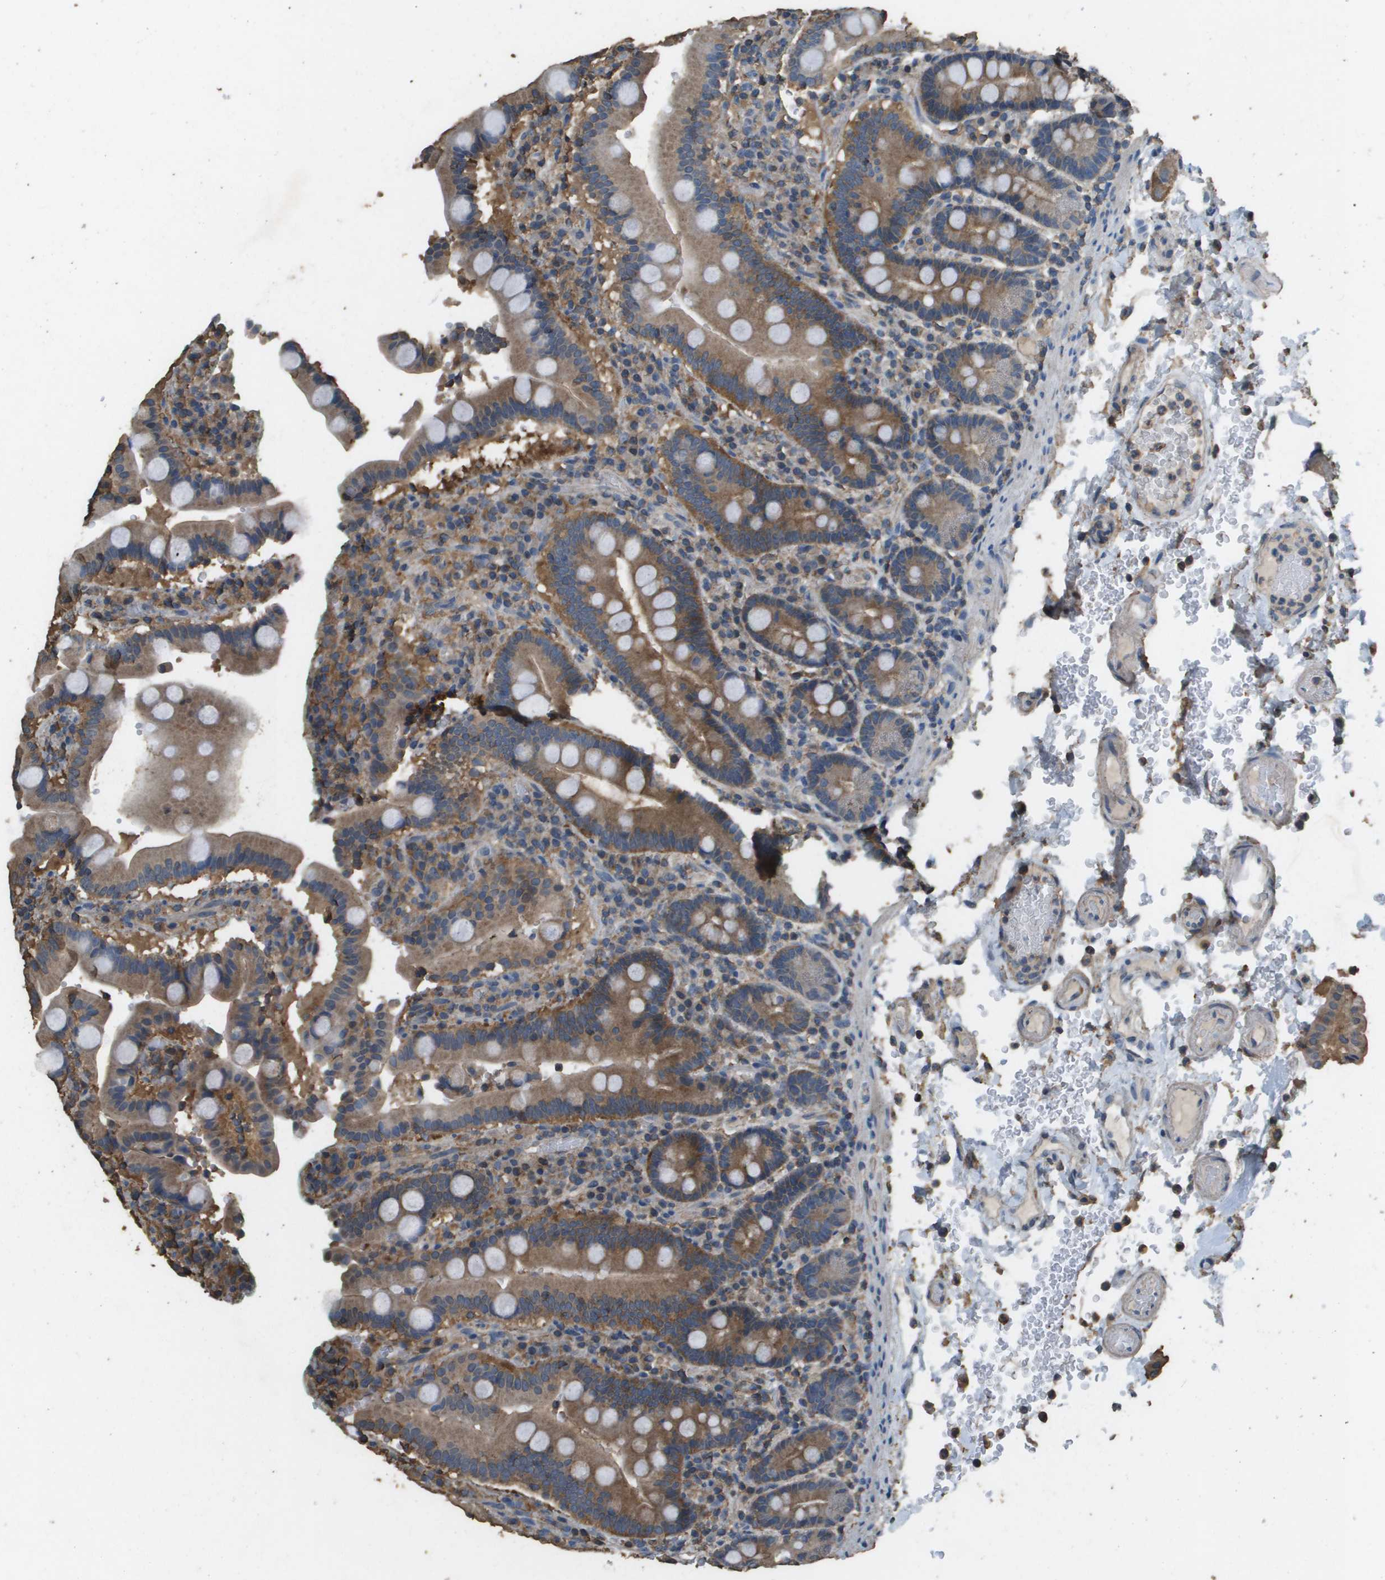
{"staining": {"intensity": "moderate", "quantity": ">75%", "location": "cytoplasmic/membranous"}, "tissue": "duodenum", "cell_type": "Glandular cells", "image_type": "normal", "snomed": [{"axis": "morphology", "description": "Normal tissue, NOS"}, {"axis": "topography", "description": "Small intestine, NOS"}], "caption": "Immunohistochemistry photomicrograph of normal duodenum: human duodenum stained using IHC exhibits medium levels of moderate protein expression localized specifically in the cytoplasmic/membranous of glandular cells, appearing as a cytoplasmic/membranous brown color.", "gene": "MS4A7", "patient": {"sex": "female", "age": 71}}